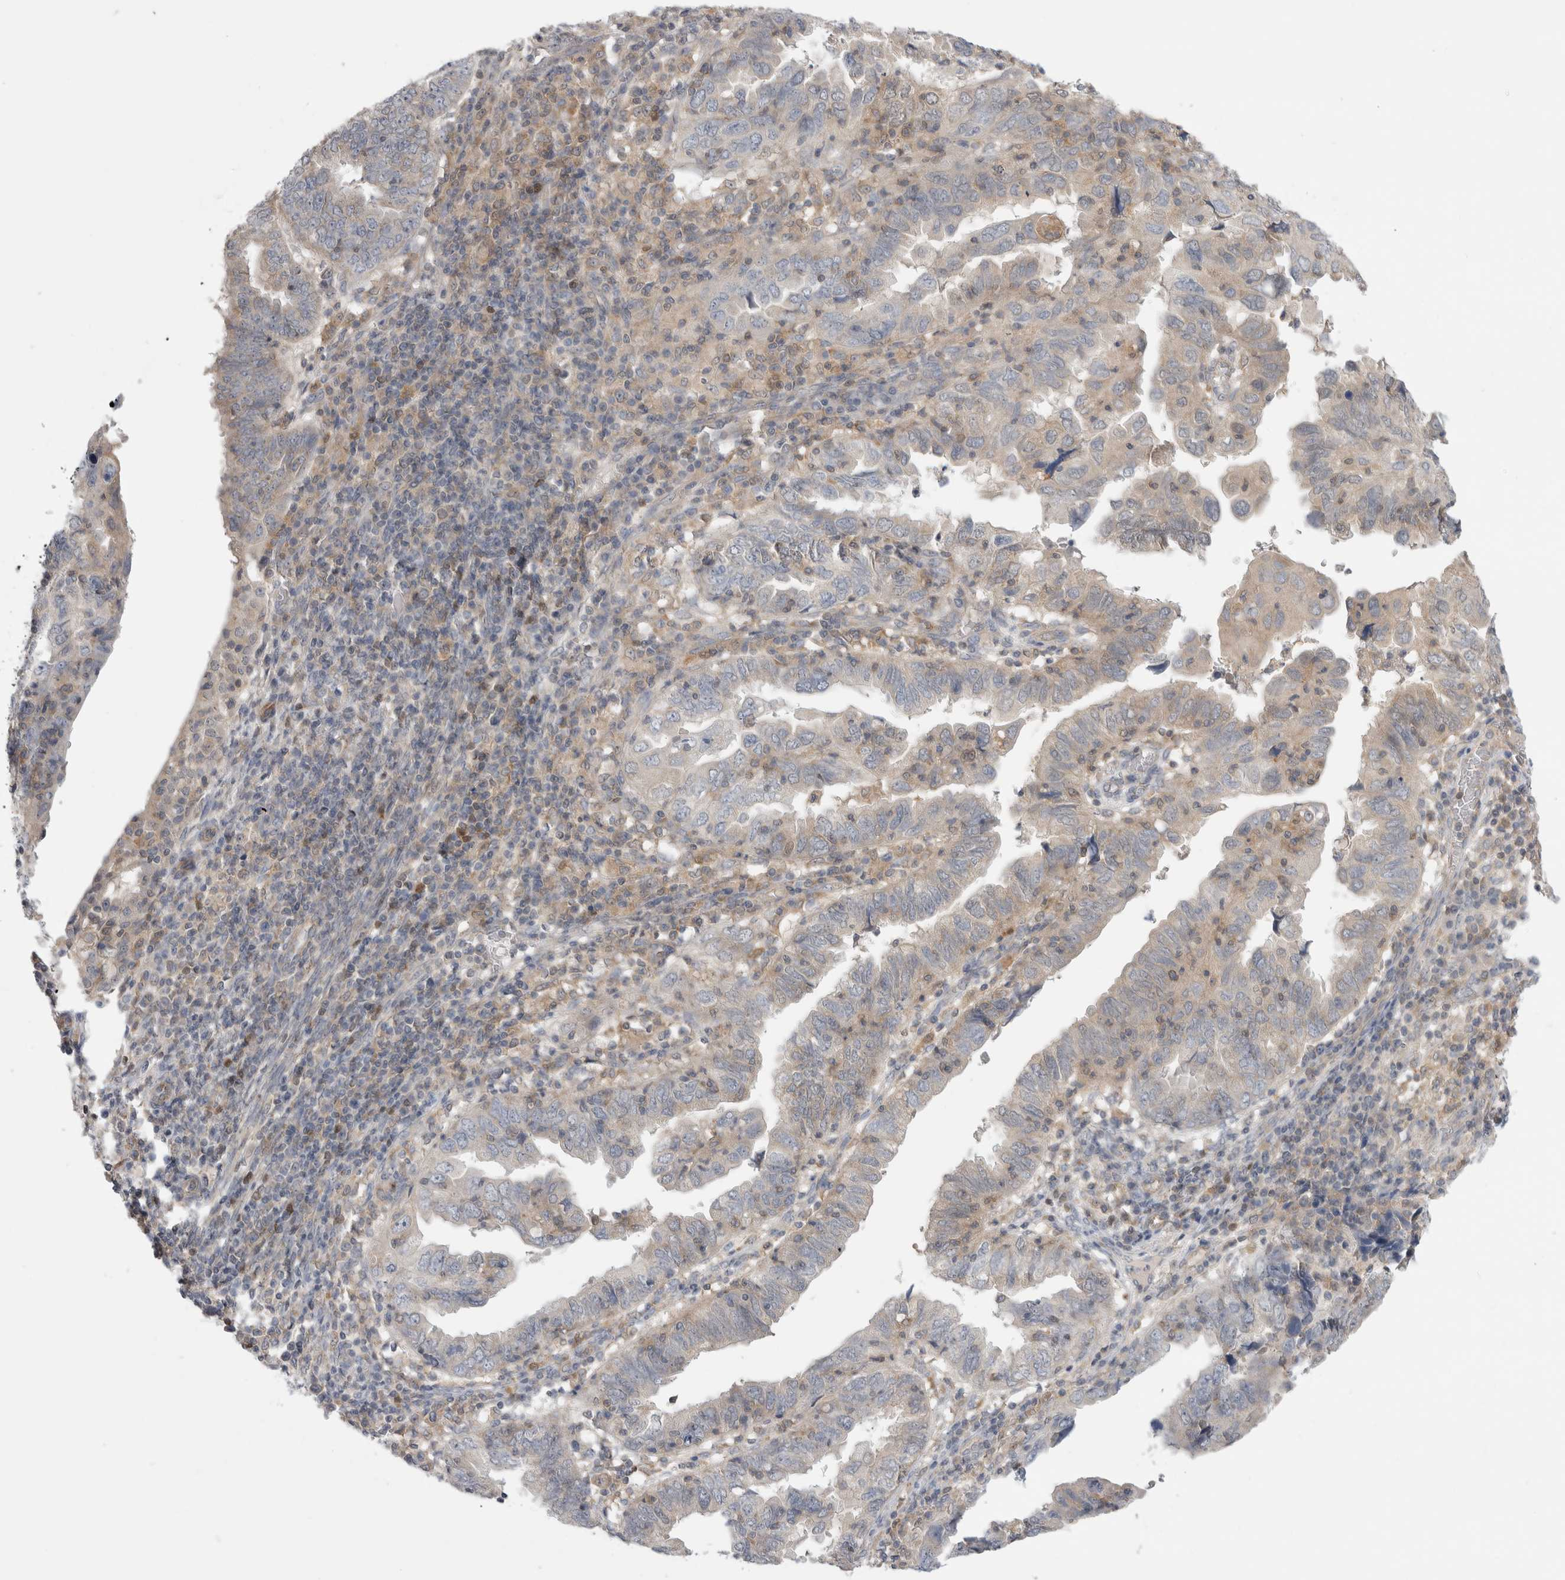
{"staining": {"intensity": "negative", "quantity": "none", "location": "none"}, "tissue": "endometrial cancer", "cell_type": "Tumor cells", "image_type": "cancer", "snomed": [{"axis": "morphology", "description": "Adenocarcinoma, NOS"}, {"axis": "topography", "description": "Uterus"}], "caption": "Immunohistochemistry (IHC) histopathology image of neoplastic tissue: human endometrial cancer stained with DAB displays no significant protein expression in tumor cells.", "gene": "SRD5A3", "patient": {"sex": "female", "age": 77}}